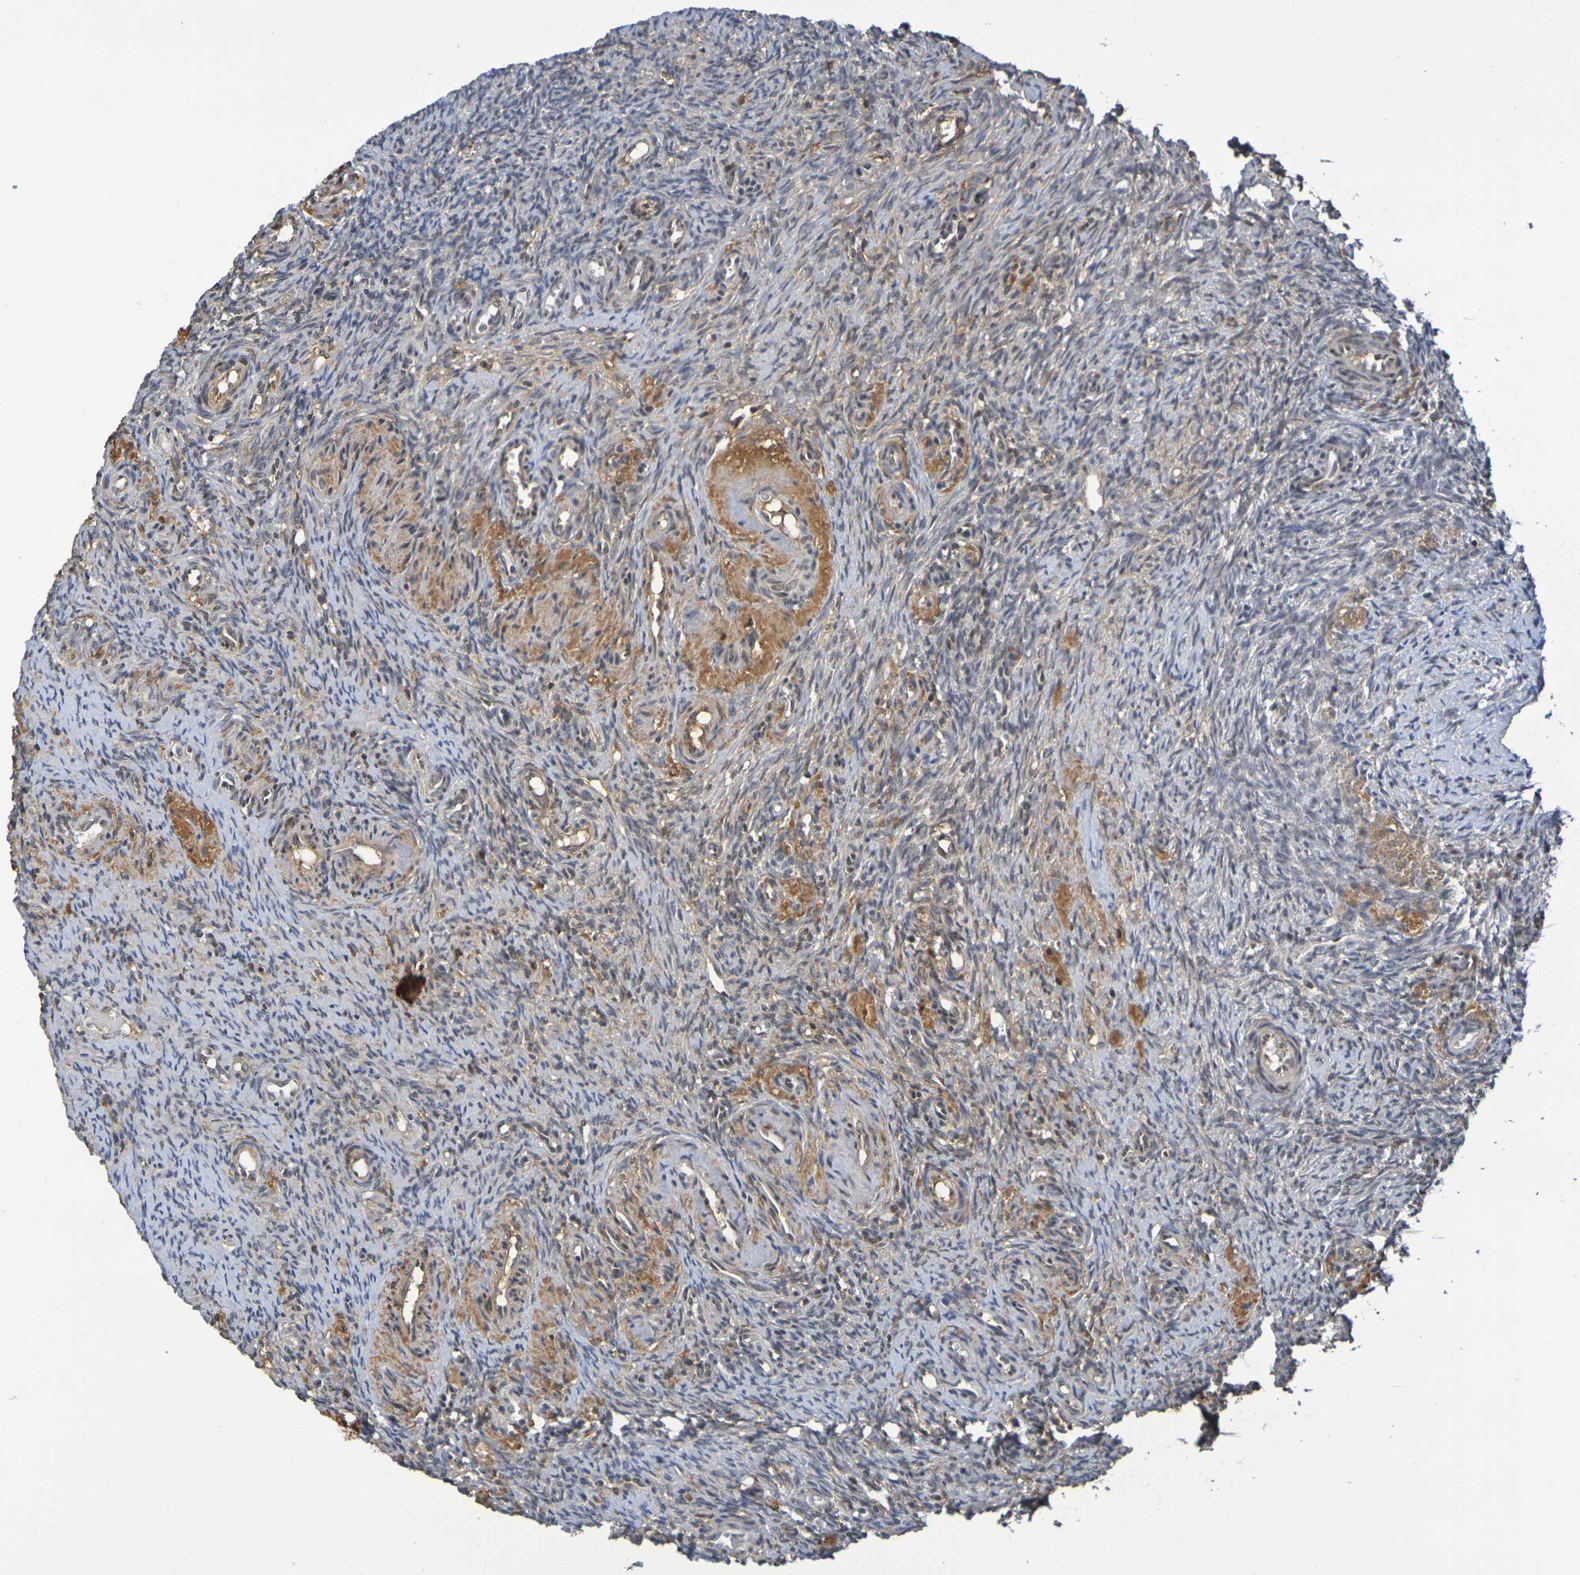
{"staining": {"intensity": "moderate", "quantity": ">75%", "location": "cytoplasmic/membranous,nuclear"}, "tissue": "ovary", "cell_type": "Ovarian stroma cells", "image_type": "normal", "snomed": [{"axis": "morphology", "description": "Normal tissue, NOS"}, {"axis": "topography", "description": "Ovary"}], "caption": "A brown stain shows moderate cytoplasmic/membranous,nuclear expression of a protein in ovarian stroma cells of unremarkable human ovary. Nuclei are stained in blue.", "gene": "TERF2", "patient": {"sex": "female", "age": 41}}